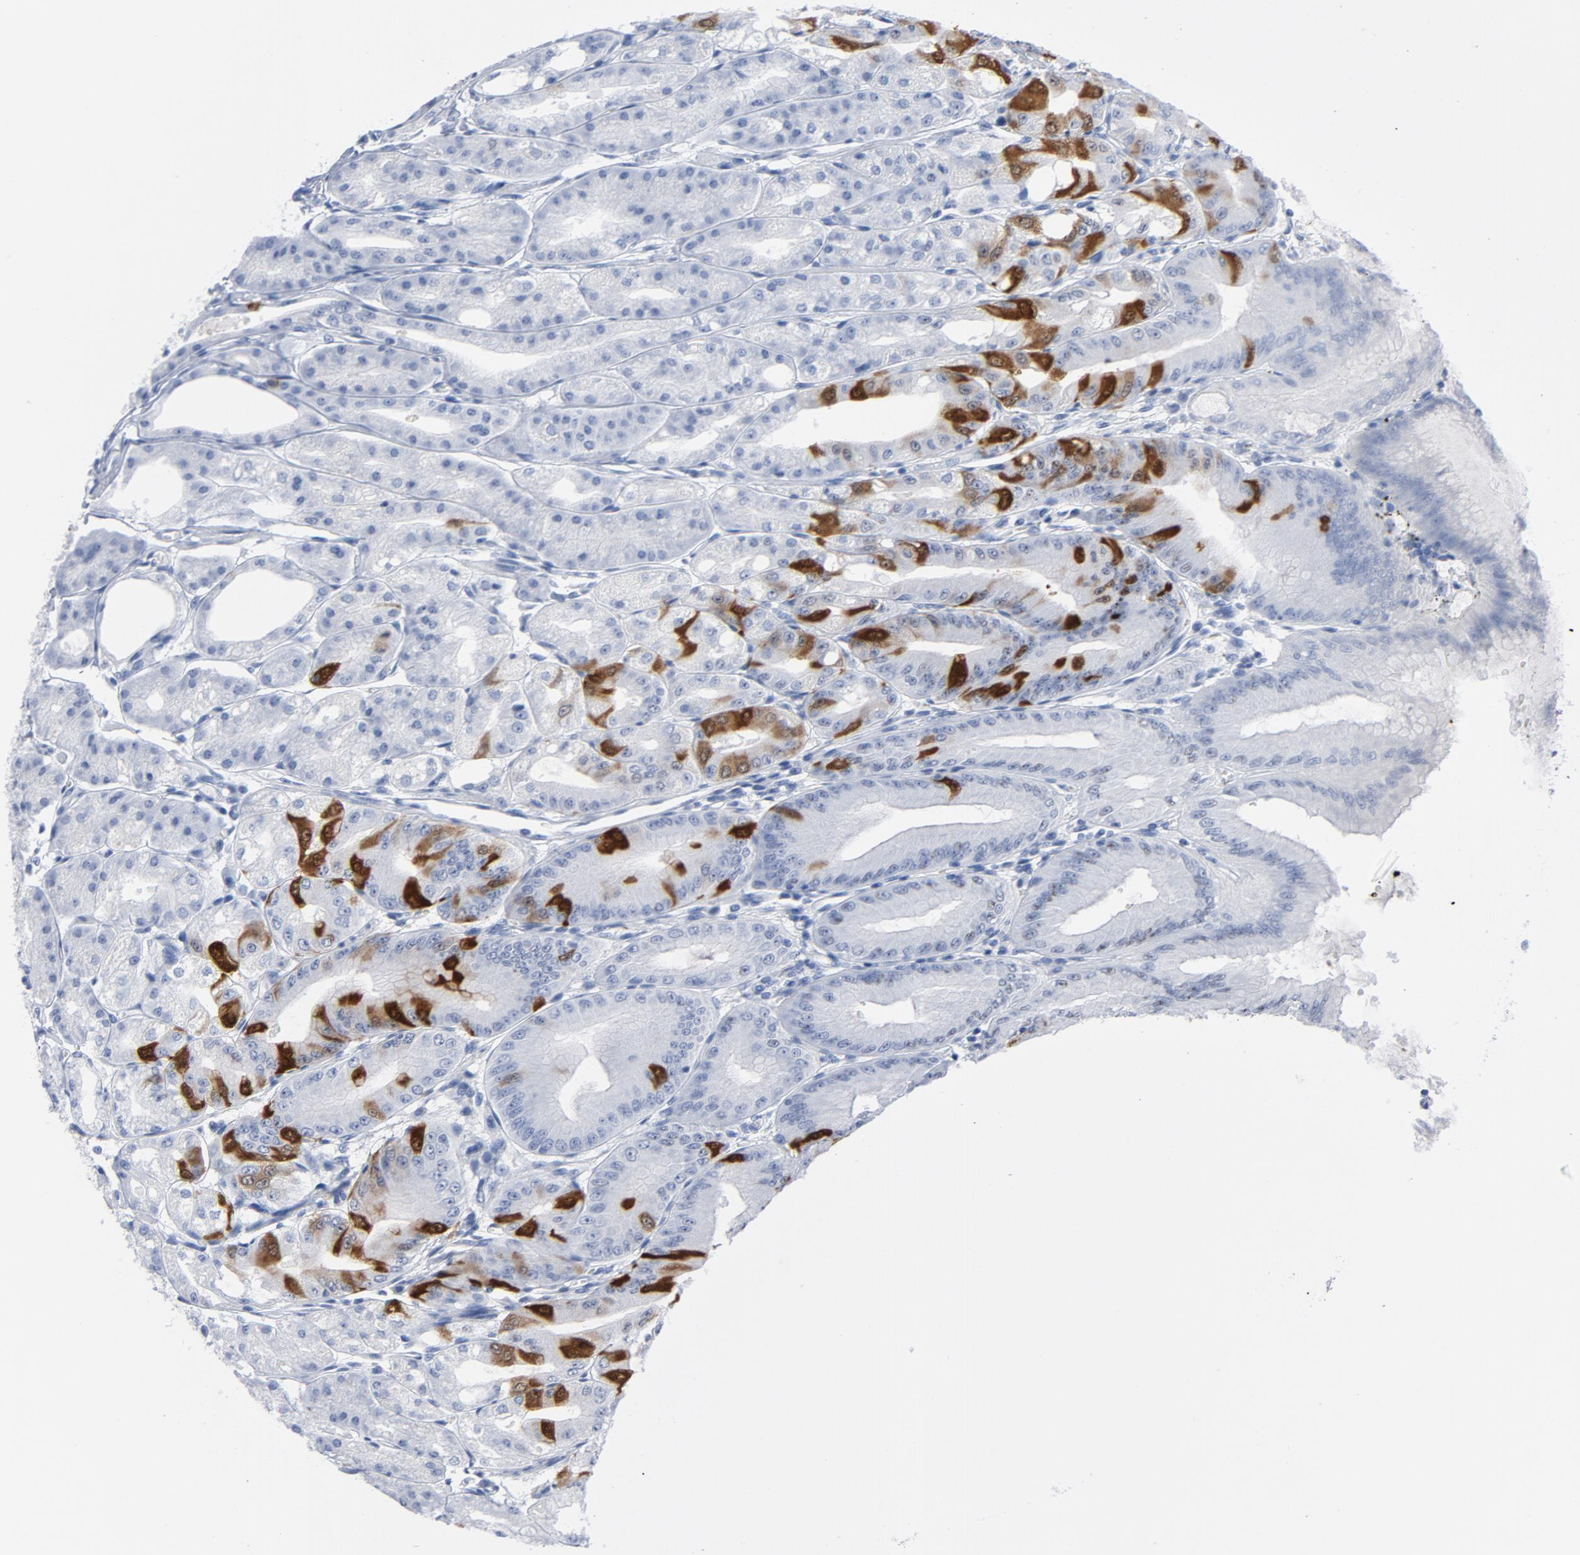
{"staining": {"intensity": "strong", "quantity": "<25%", "location": "cytoplasmic/membranous,nuclear"}, "tissue": "stomach", "cell_type": "Glandular cells", "image_type": "normal", "snomed": [{"axis": "morphology", "description": "Normal tissue, NOS"}, {"axis": "topography", "description": "Stomach, lower"}], "caption": "Brown immunohistochemical staining in normal human stomach reveals strong cytoplasmic/membranous,nuclear expression in approximately <25% of glandular cells. (DAB IHC with brightfield microscopy, high magnification).", "gene": "CDC20", "patient": {"sex": "male", "age": 71}}